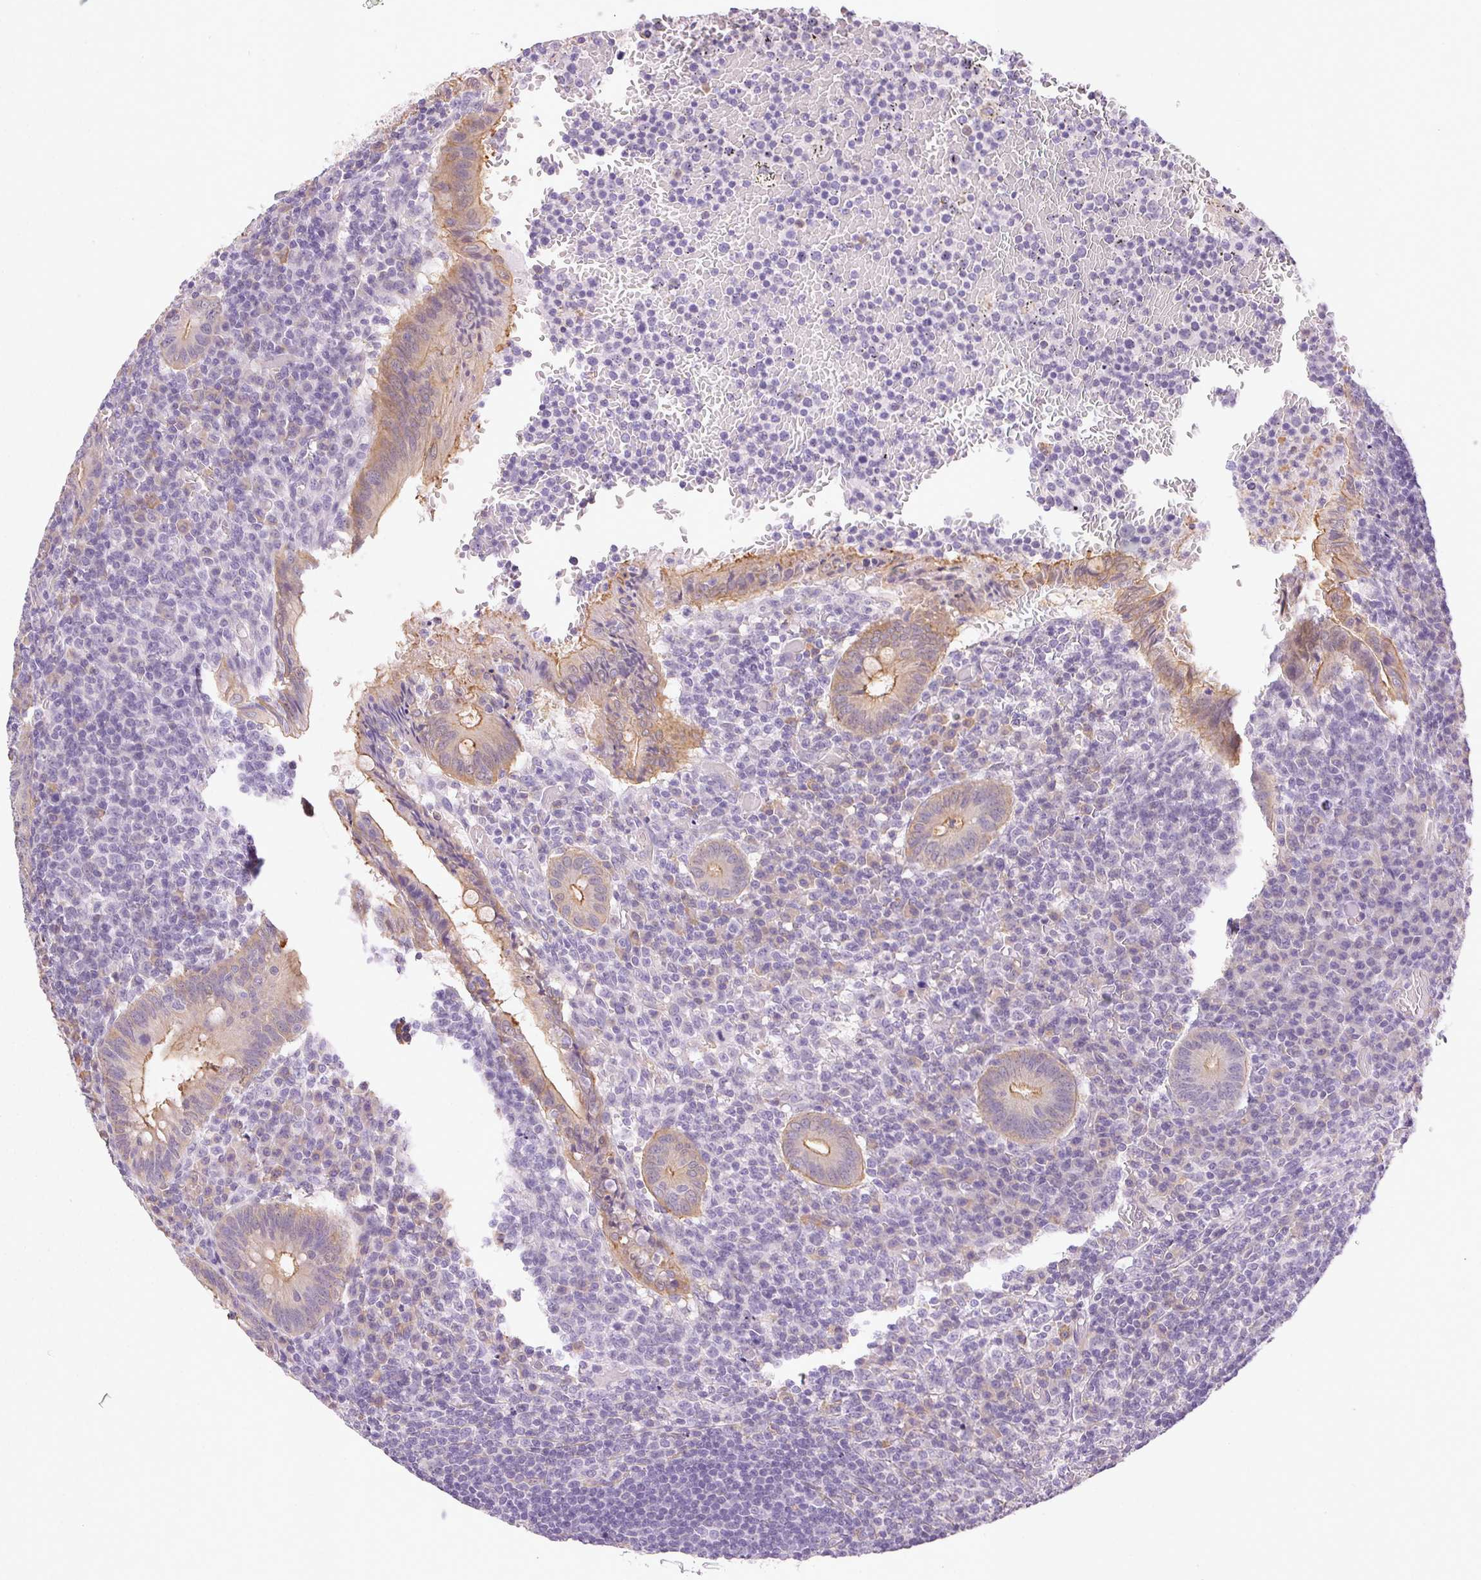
{"staining": {"intensity": "moderate", "quantity": "25%-75%", "location": "cytoplasmic/membranous"}, "tissue": "appendix", "cell_type": "Glandular cells", "image_type": "normal", "snomed": [{"axis": "morphology", "description": "Normal tissue, NOS"}, {"axis": "topography", "description": "Appendix"}], "caption": "Protein expression analysis of unremarkable human appendix reveals moderate cytoplasmic/membranous expression in about 25%-75% of glandular cells.", "gene": "CSN1S1", "patient": {"sex": "male", "age": 18}}